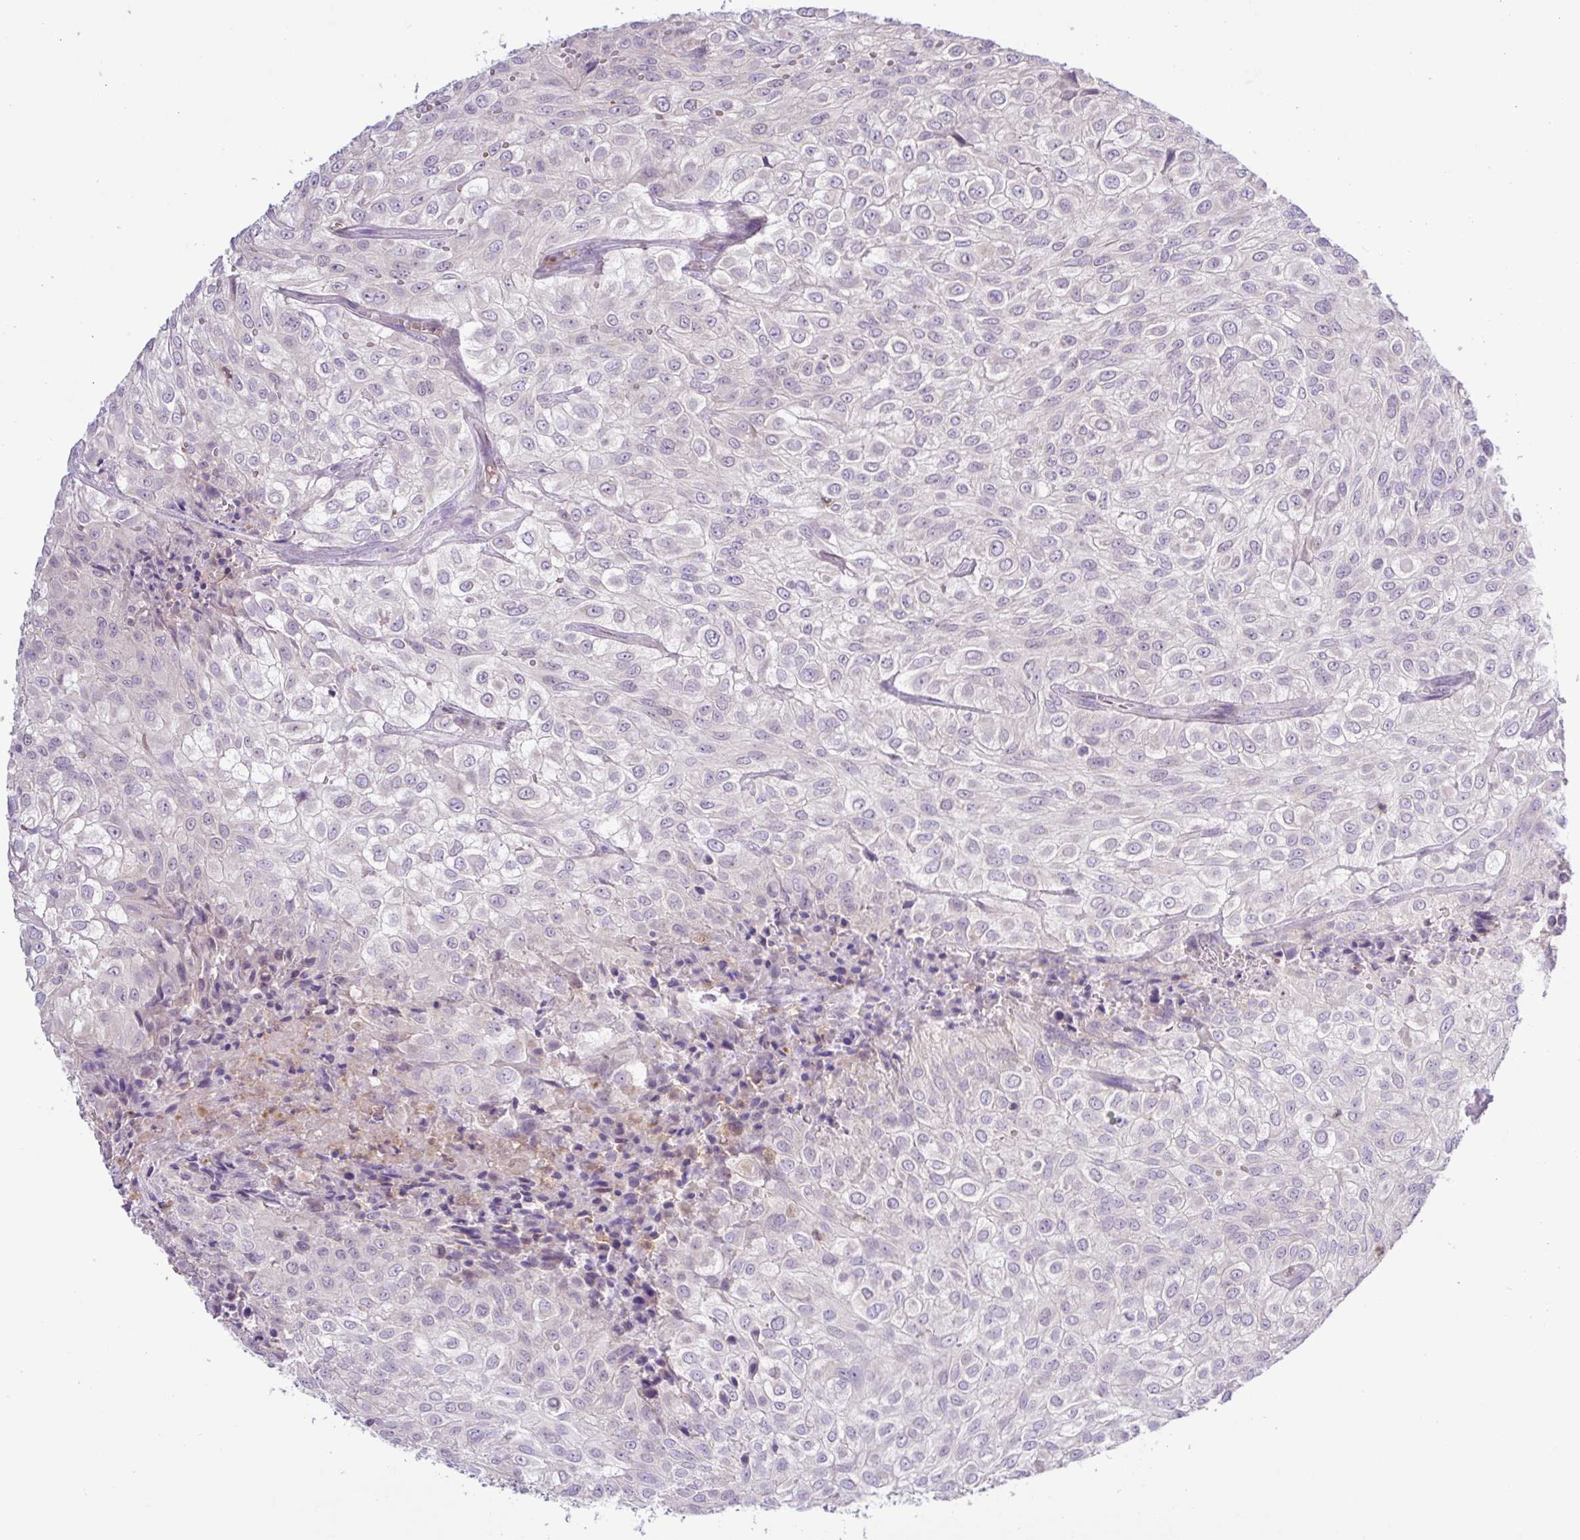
{"staining": {"intensity": "negative", "quantity": "none", "location": "none"}, "tissue": "urothelial cancer", "cell_type": "Tumor cells", "image_type": "cancer", "snomed": [{"axis": "morphology", "description": "Urothelial carcinoma, High grade"}, {"axis": "topography", "description": "Urinary bladder"}], "caption": "Histopathology image shows no significant protein positivity in tumor cells of urothelial cancer.", "gene": "TONSL", "patient": {"sex": "male", "age": 56}}